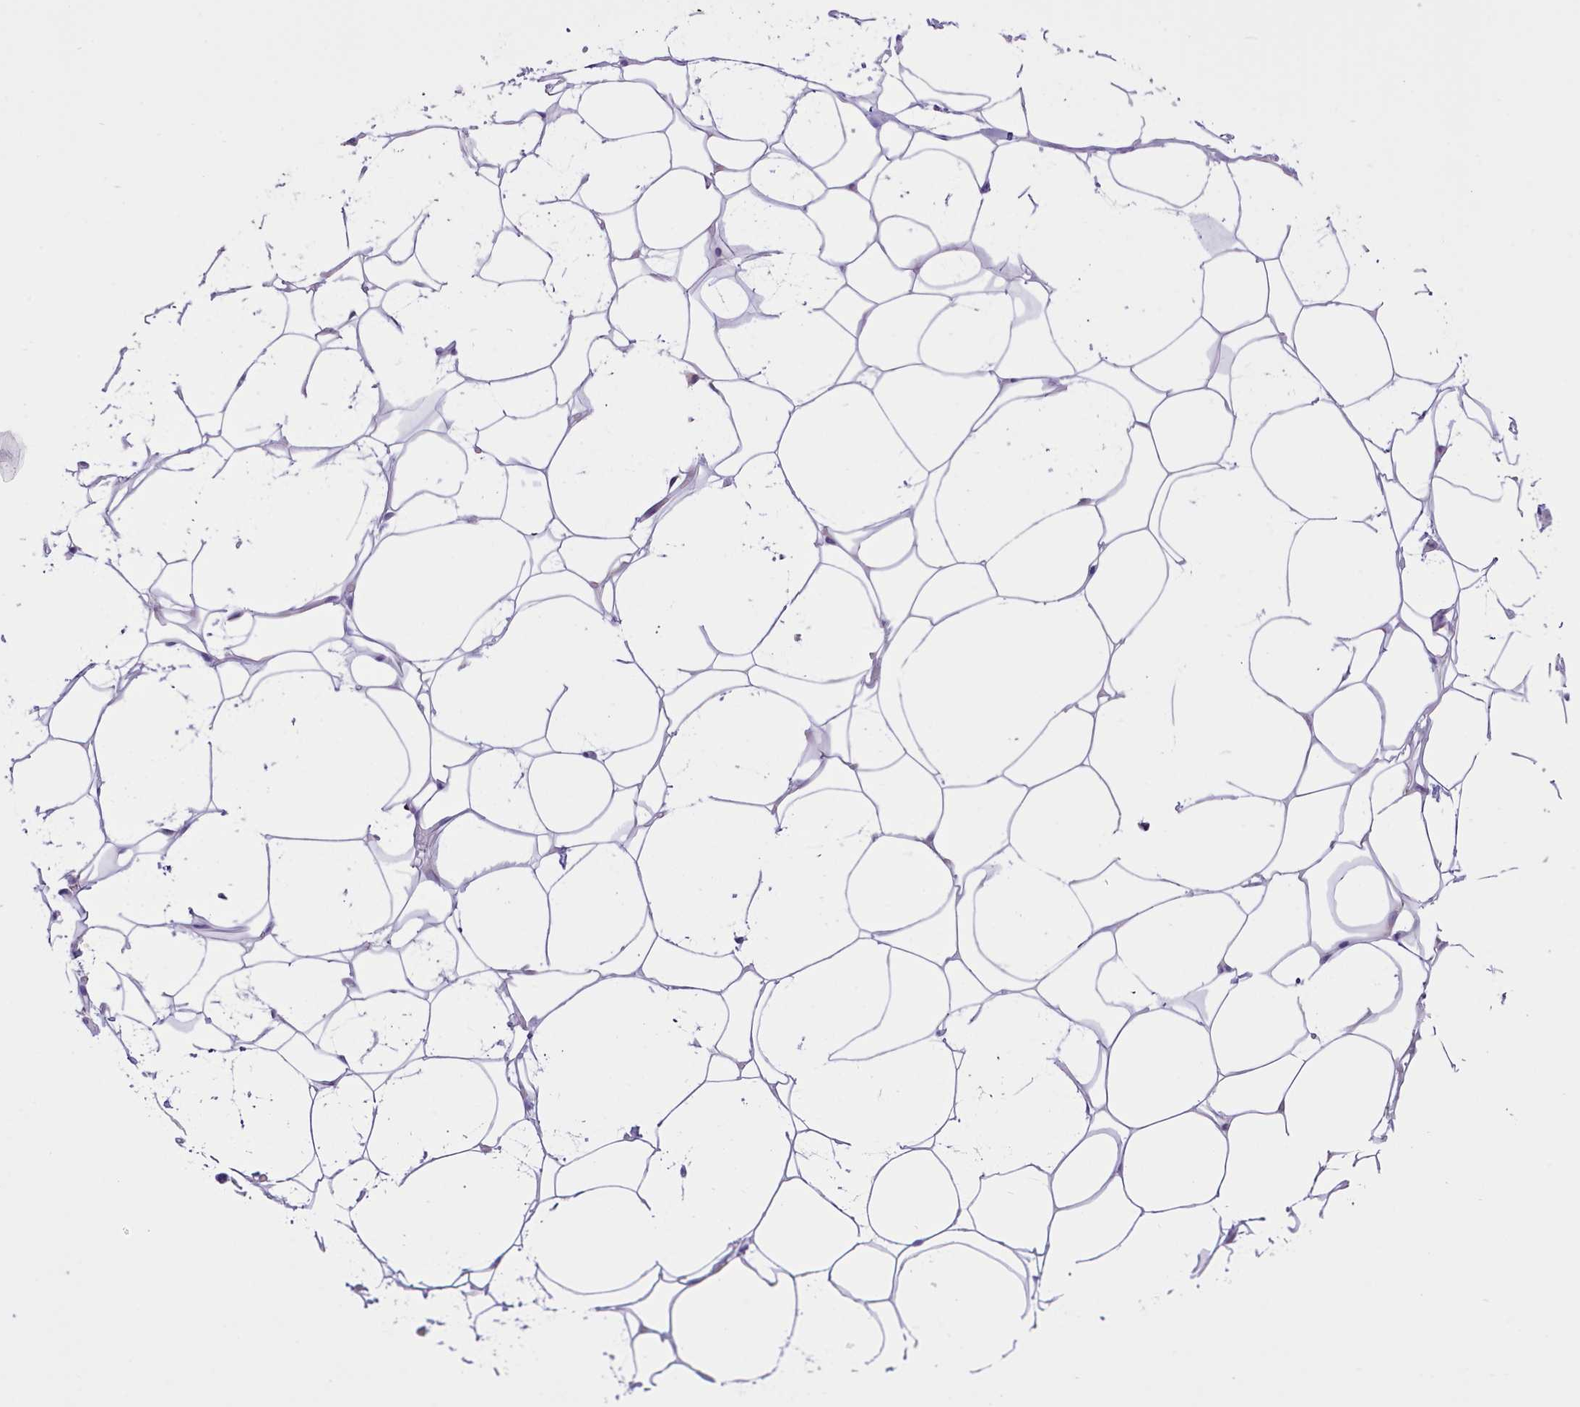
{"staining": {"intensity": "negative", "quantity": "none", "location": "none"}, "tissue": "adipose tissue", "cell_type": "Adipocytes", "image_type": "normal", "snomed": [{"axis": "morphology", "description": "Normal tissue, NOS"}, {"axis": "topography", "description": "Breast"}], "caption": "Immunohistochemistry (IHC) histopathology image of unremarkable human adipose tissue stained for a protein (brown), which exhibits no staining in adipocytes.", "gene": "SEC61B", "patient": {"sex": "female", "age": 26}}